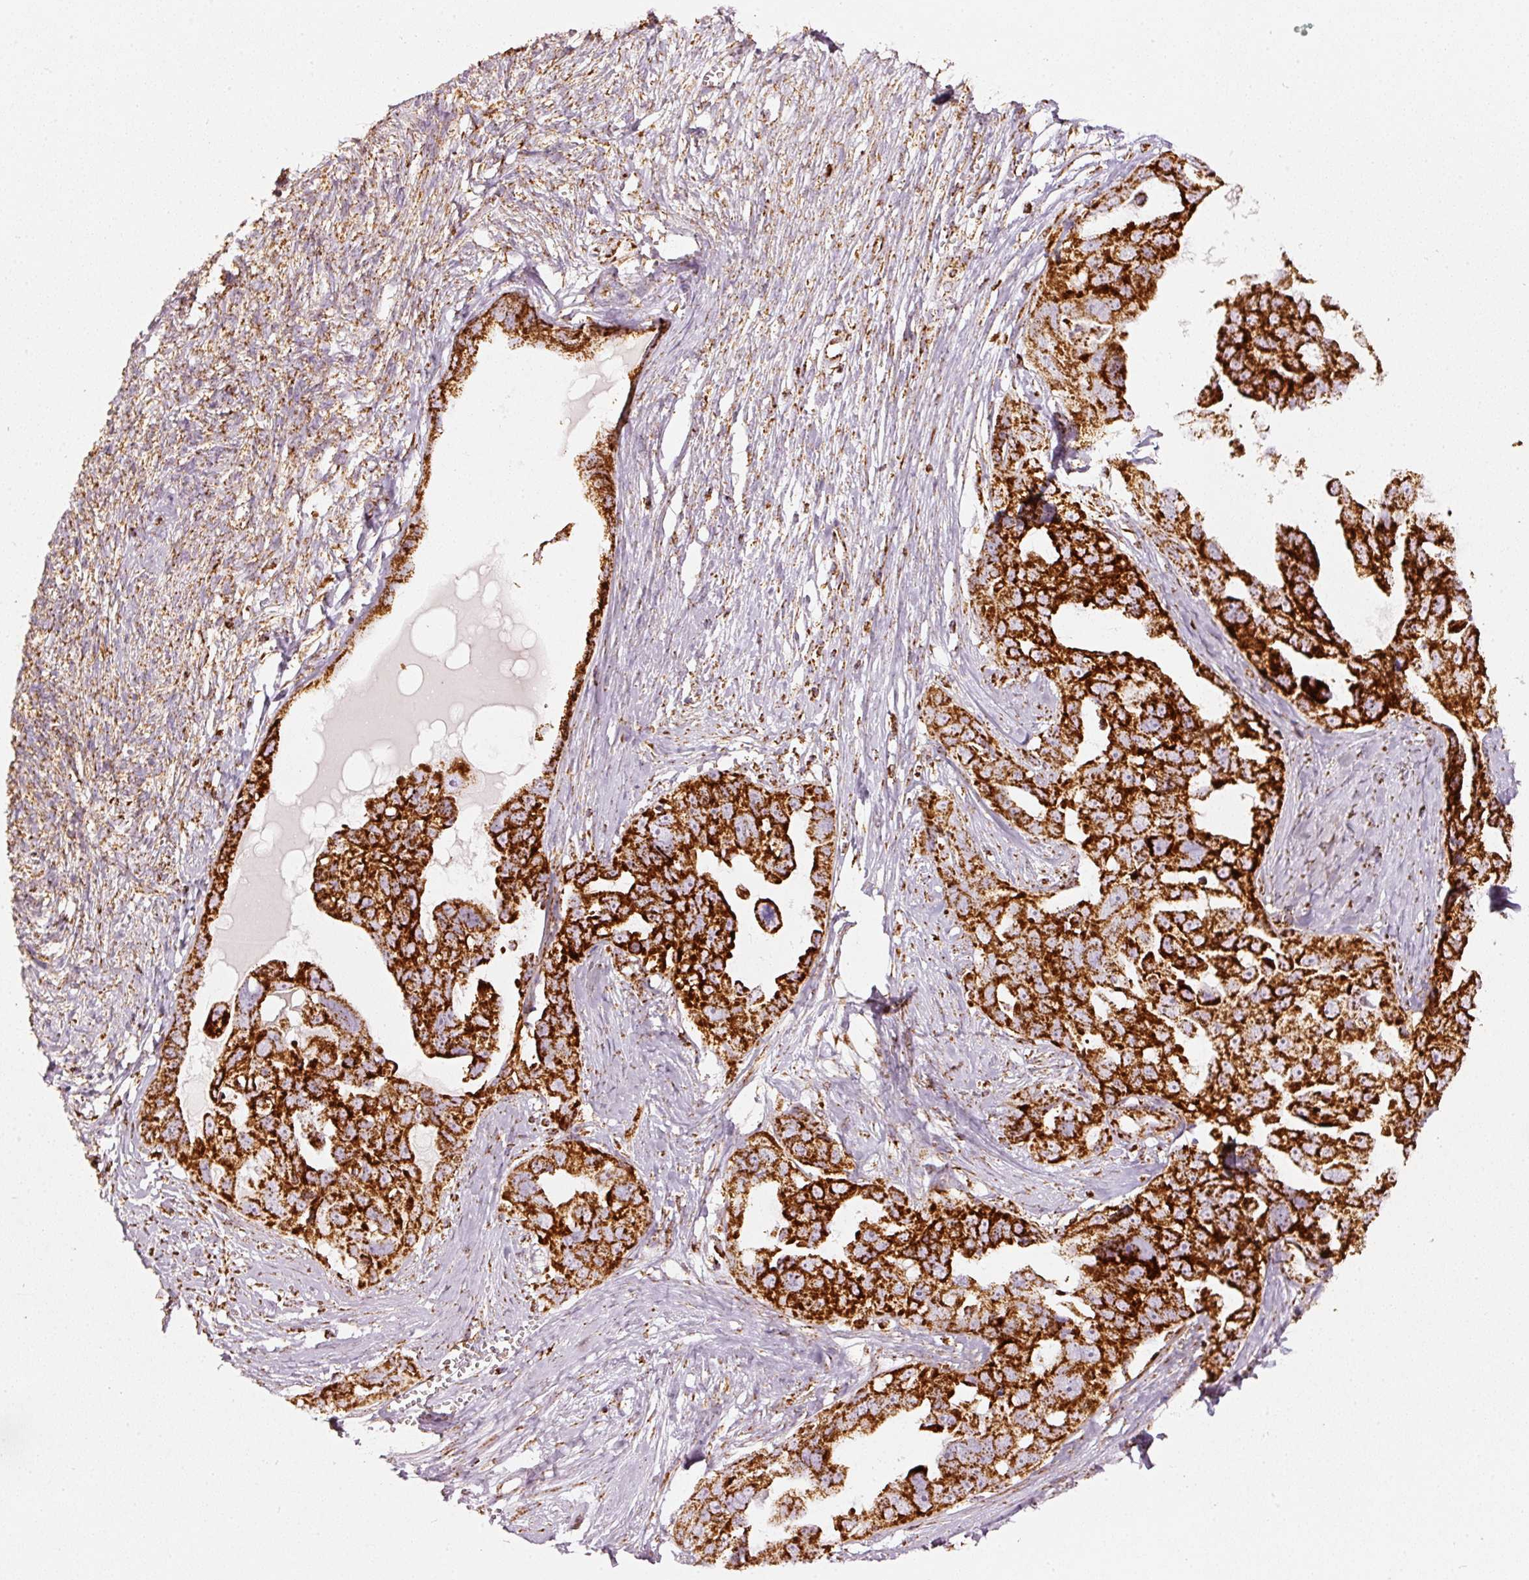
{"staining": {"intensity": "strong", "quantity": ">75%", "location": "cytoplasmic/membranous"}, "tissue": "ovarian cancer", "cell_type": "Tumor cells", "image_type": "cancer", "snomed": [{"axis": "morphology", "description": "Carcinoma, endometroid"}, {"axis": "topography", "description": "Ovary"}], "caption": "Ovarian cancer stained with DAB (3,3'-diaminobenzidine) IHC exhibits high levels of strong cytoplasmic/membranous expression in approximately >75% of tumor cells.", "gene": "UQCRC1", "patient": {"sex": "female", "age": 70}}